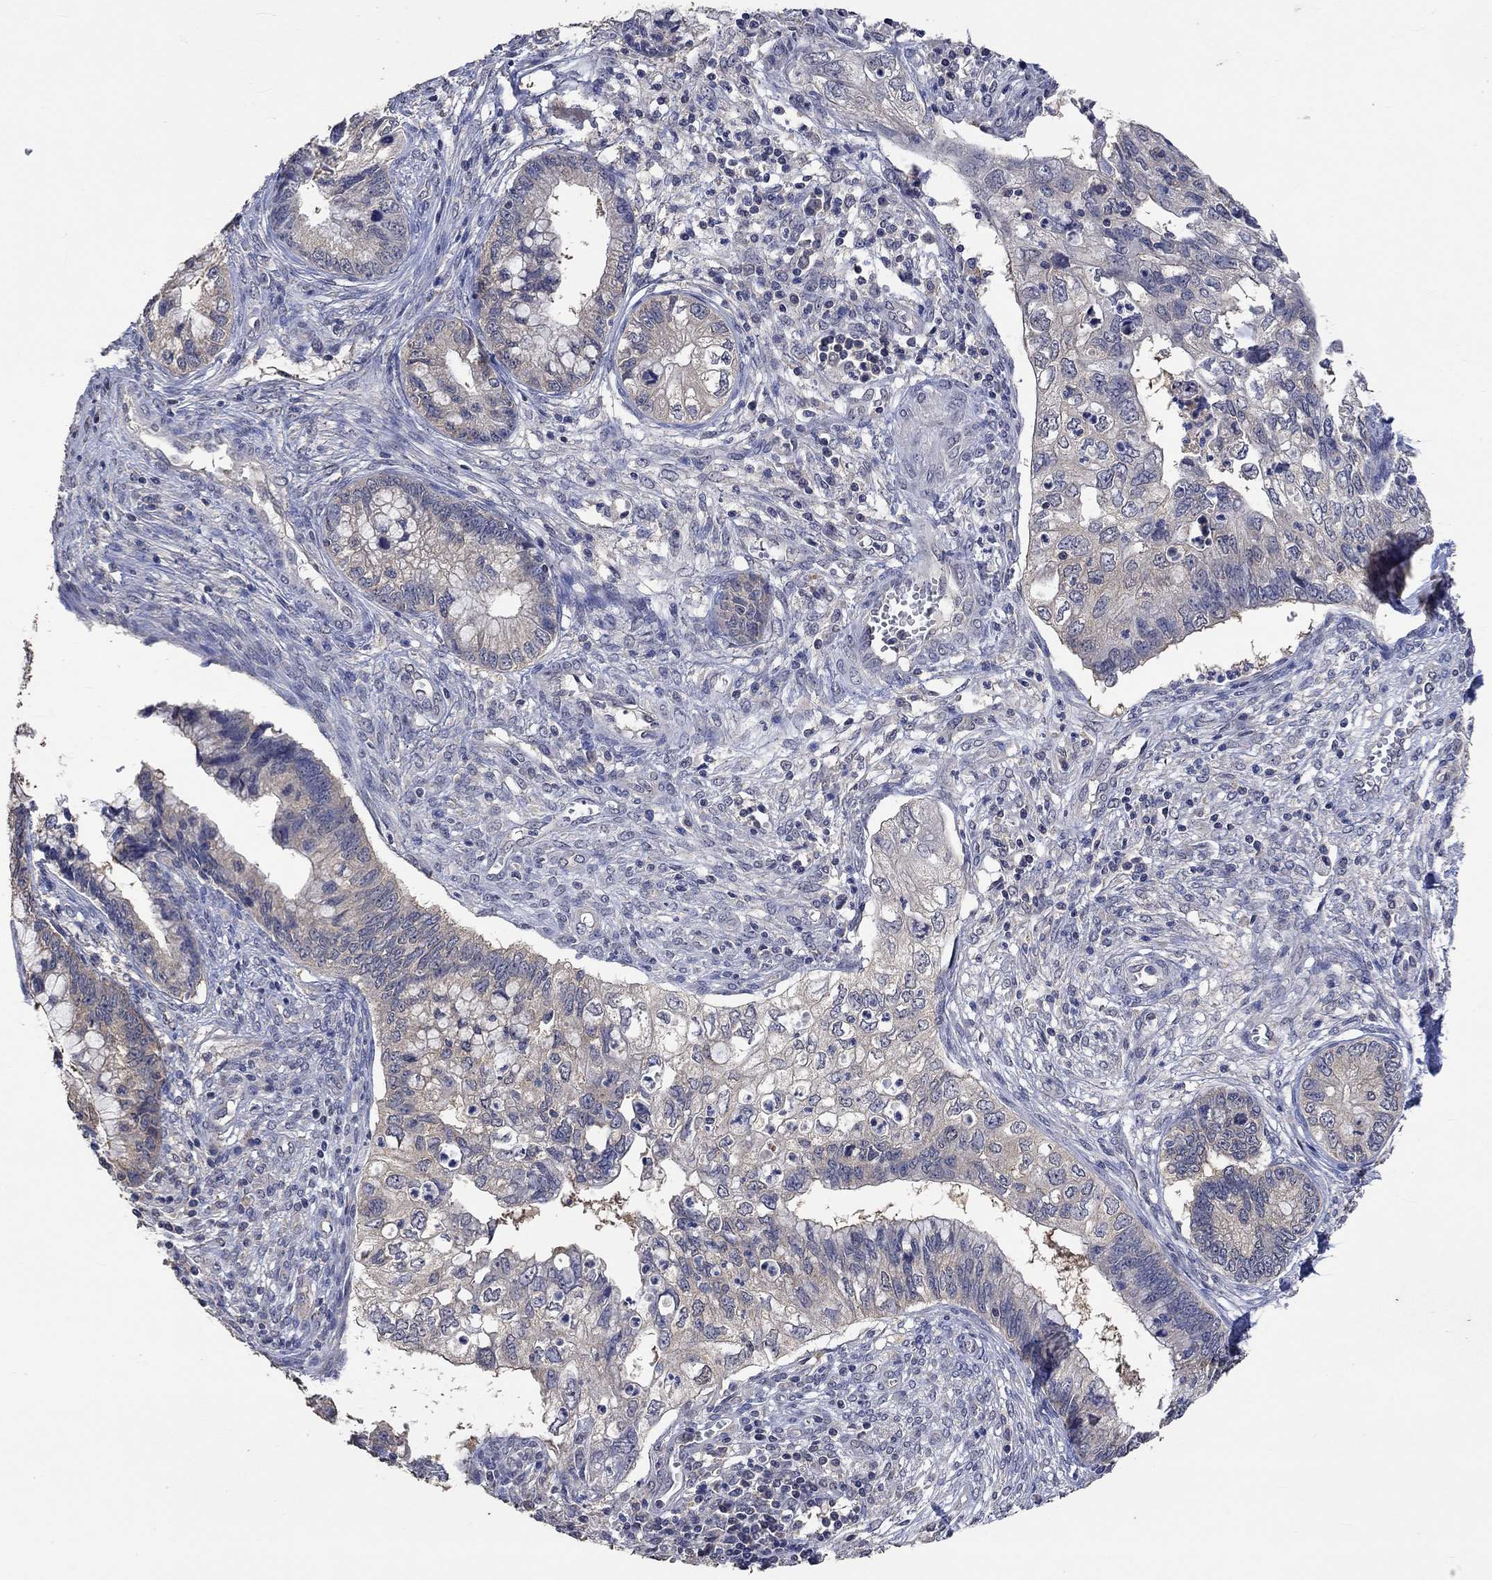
{"staining": {"intensity": "weak", "quantity": "<25%", "location": "cytoplasmic/membranous"}, "tissue": "cervical cancer", "cell_type": "Tumor cells", "image_type": "cancer", "snomed": [{"axis": "morphology", "description": "Adenocarcinoma, NOS"}, {"axis": "topography", "description": "Cervix"}], "caption": "Immunohistochemical staining of human adenocarcinoma (cervical) shows no significant expression in tumor cells. (DAB (3,3'-diaminobenzidine) immunohistochemistry (IHC), high magnification).", "gene": "PTPN20", "patient": {"sex": "female", "age": 44}}